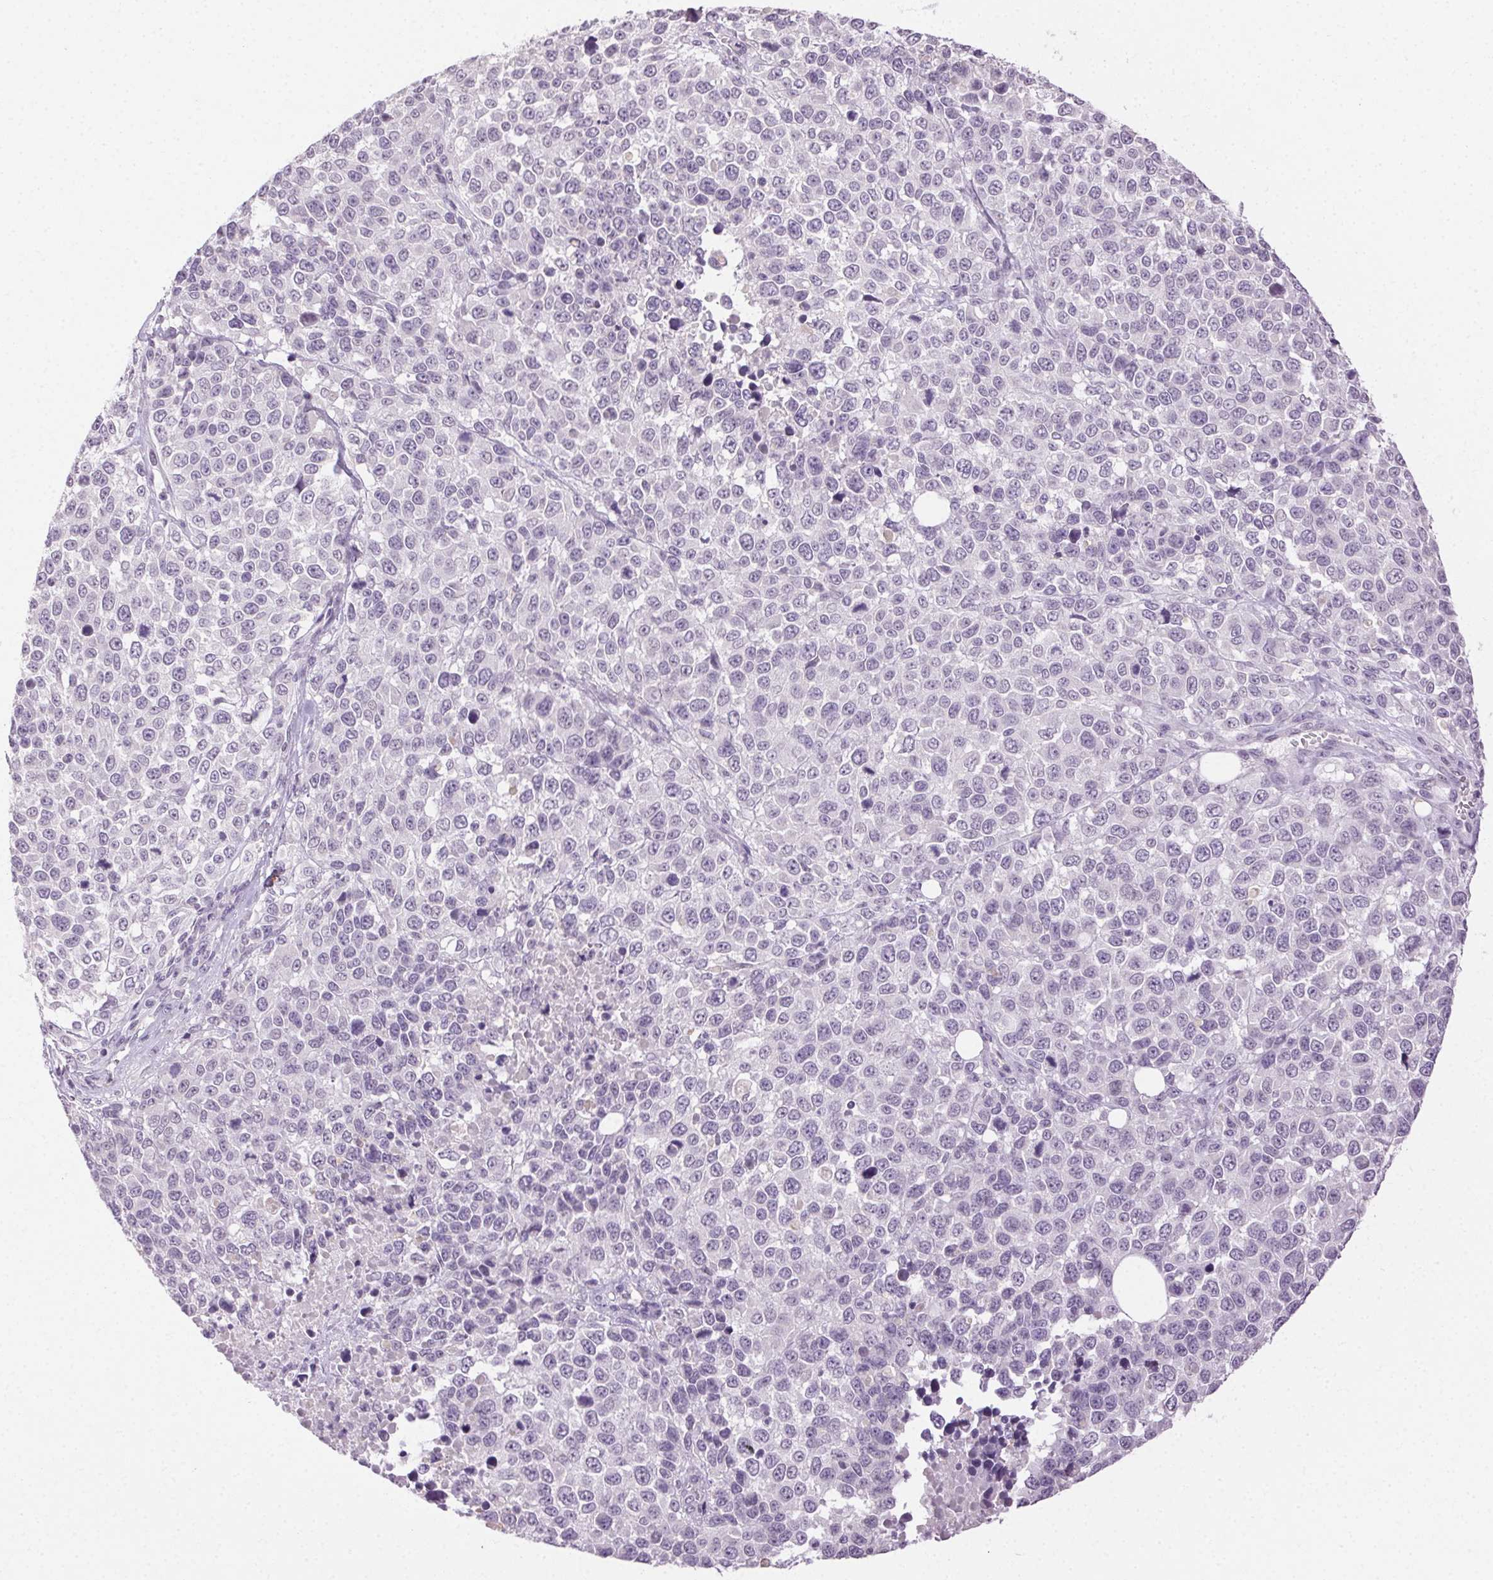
{"staining": {"intensity": "negative", "quantity": "none", "location": "none"}, "tissue": "melanoma", "cell_type": "Tumor cells", "image_type": "cancer", "snomed": [{"axis": "morphology", "description": "Malignant melanoma, Metastatic site"}, {"axis": "topography", "description": "Skin"}], "caption": "Tumor cells show no significant protein staining in melanoma.", "gene": "CLDN10", "patient": {"sex": "male", "age": 84}}